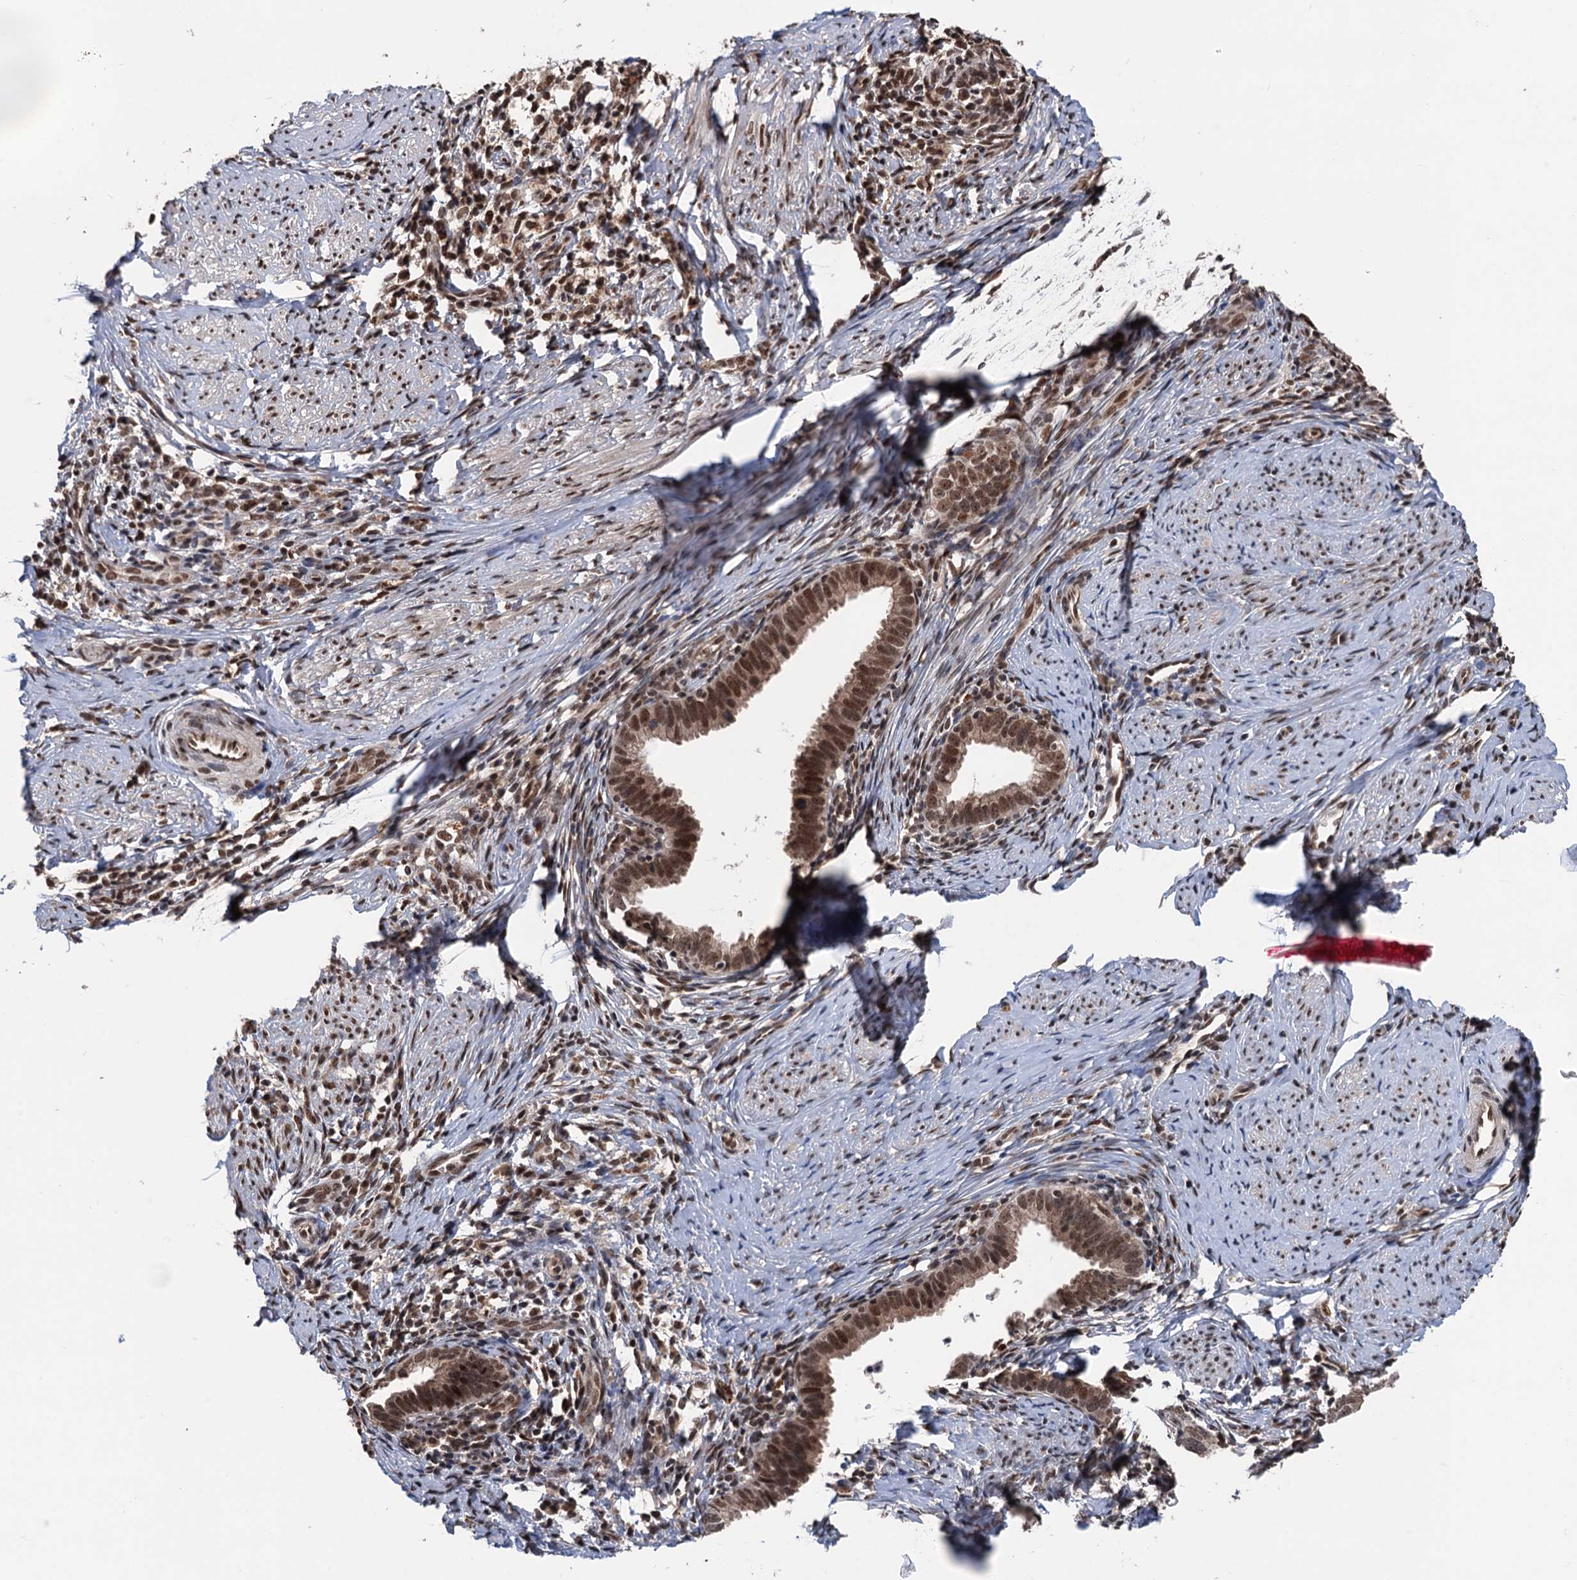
{"staining": {"intensity": "moderate", "quantity": ">75%", "location": "nuclear"}, "tissue": "cervical cancer", "cell_type": "Tumor cells", "image_type": "cancer", "snomed": [{"axis": "morphology", "description": "Adenocarcinoma, NOS"}, {"axis": "topography", "description": "Cervix"}], "caption": "IHC micrograph of neoplastic tissue: human cervical cancer (adenocarcinoma) stained using immunohistochemistry (IHC) shows medium levels of moderate protein expression localized specifically in the nuclear of tumor cells, appearing as a nuclear brown color.", "gene": "RASSF4", "patient": {"sex": "female", "age": 36}}